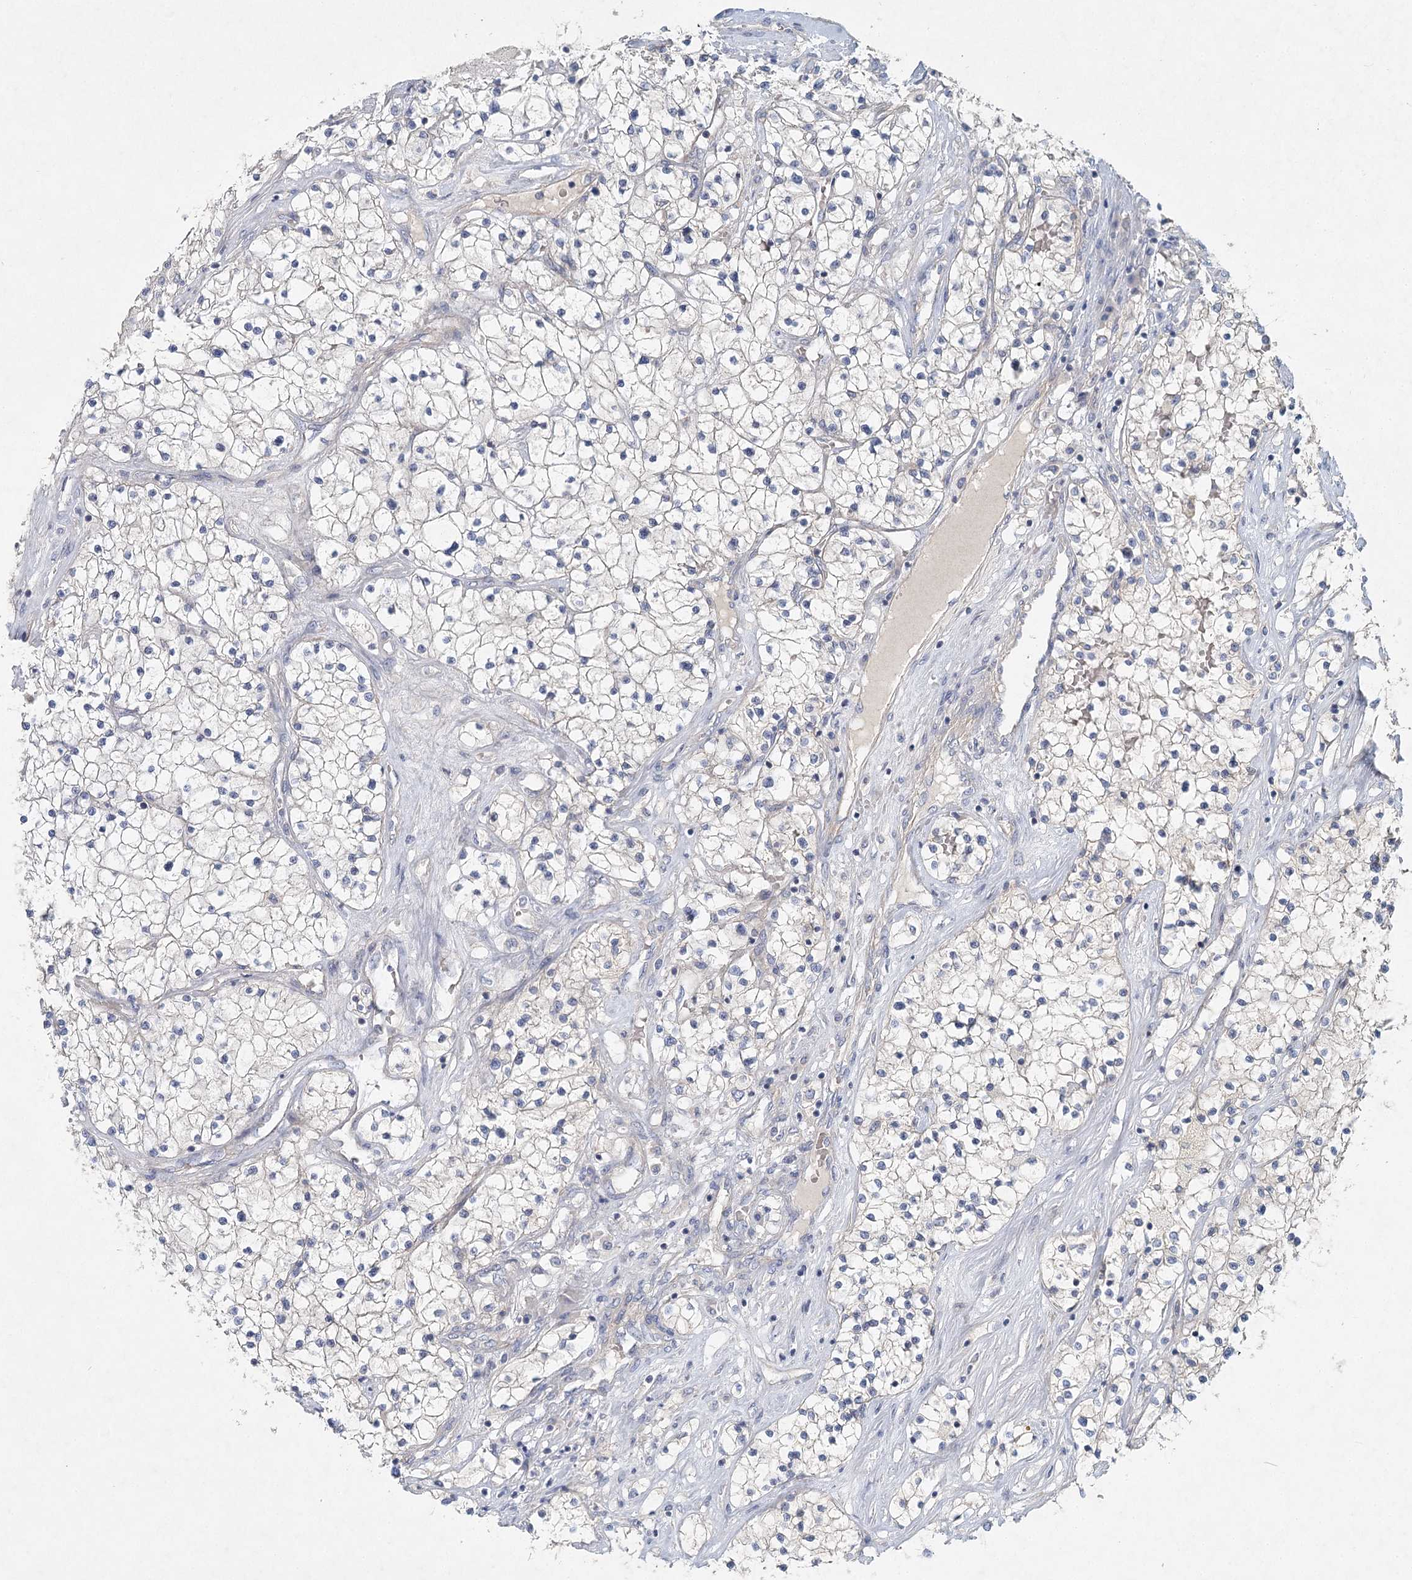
{"staining": {"intensity": "negative", "quantity": "none", "location": "none"}, "tissue": "renal cancer", "cell_type": "Tumor cells", "image_type": "cancer", "snomed": [{"axis": "morphology", "description": "Normal tissue, NOS"}, {"axis": "morphology", "description": "Adenocarcinoma, NOS"}, {"axis": "topography", "description": "Kidney"}], "caption": "The image displays no staining of tumor cells in adenocarcinoma (renal).", "gene": "DNMBP", "patient": {"sex": "male", "age": 68}}